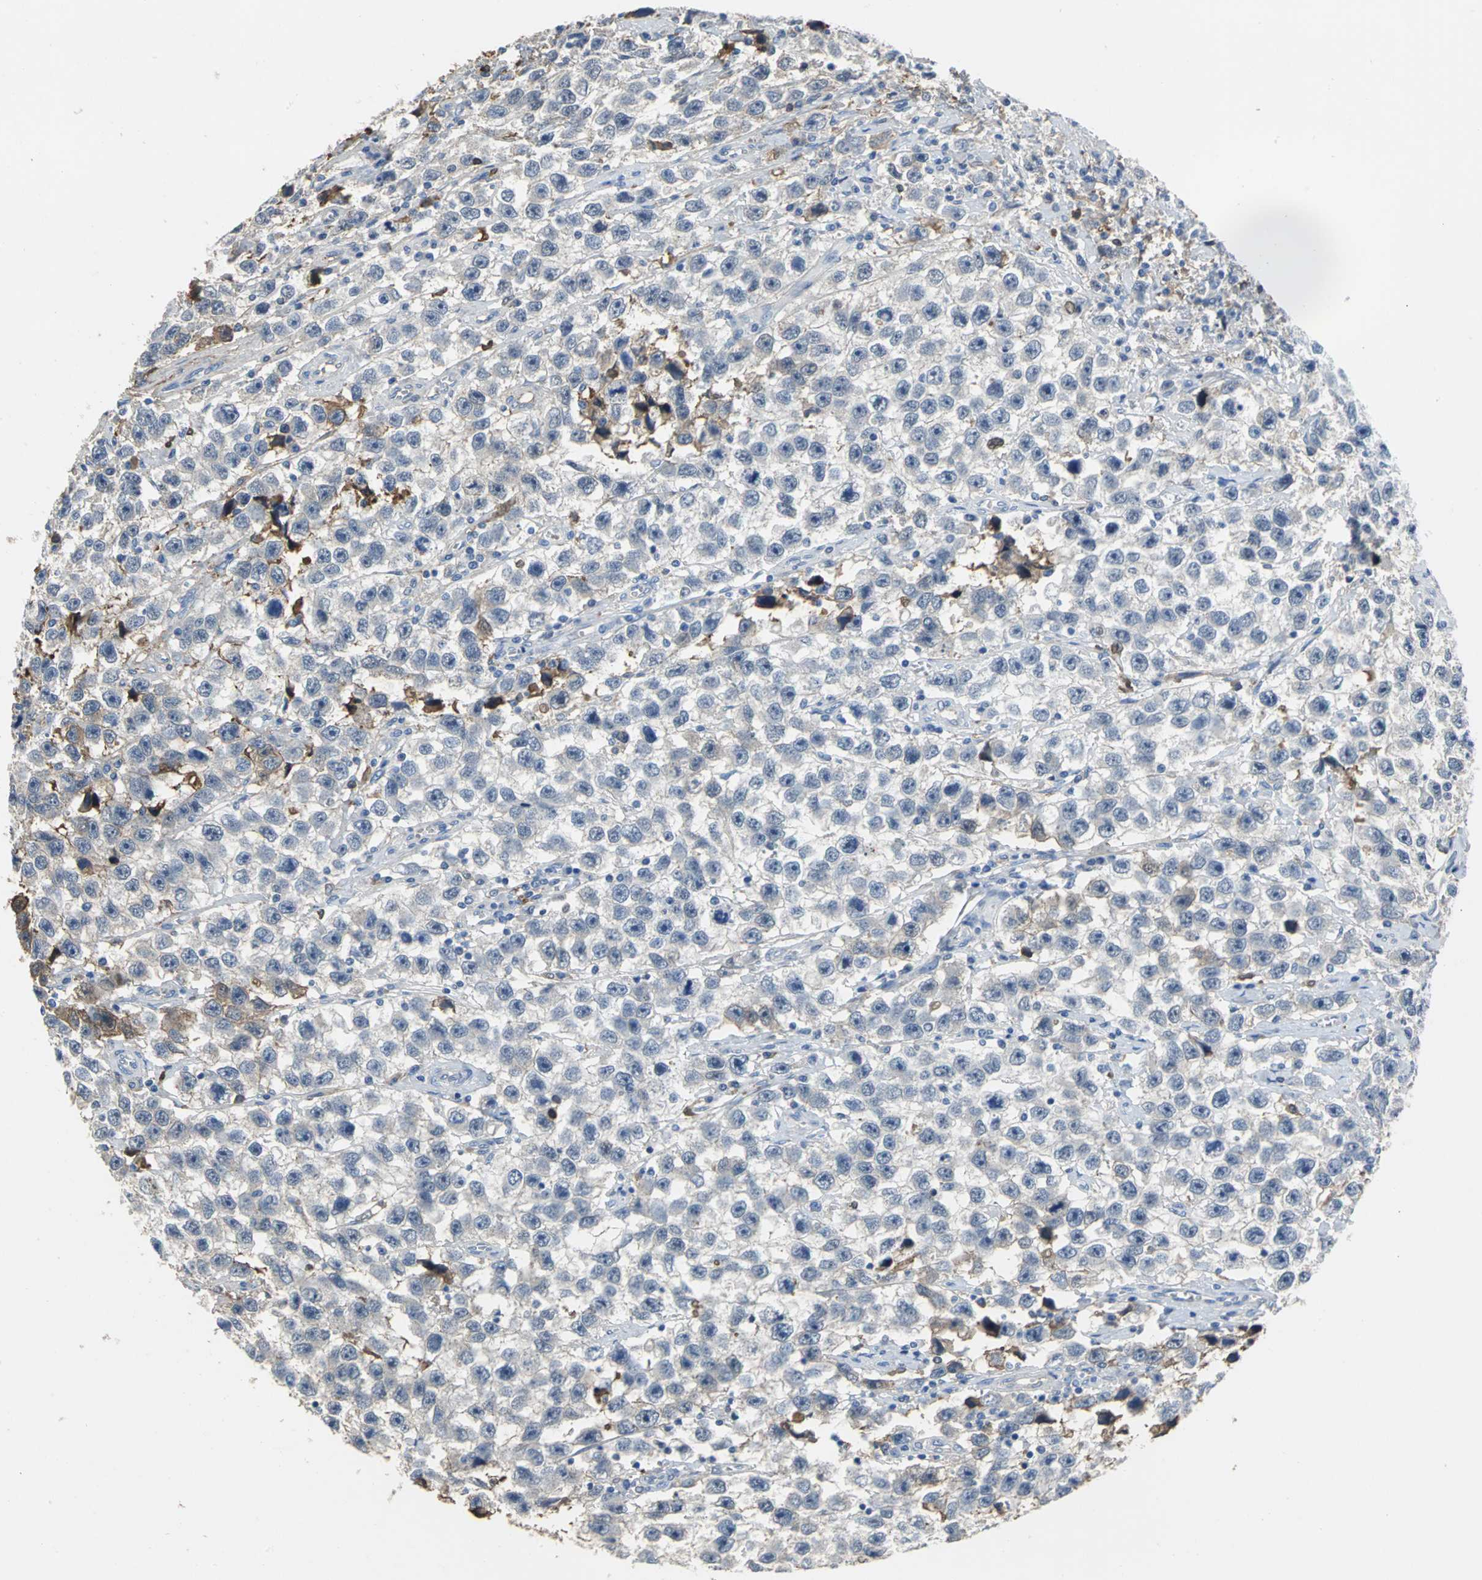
{"staining": {"intensity": "negative", "quantity": "none", "location": "none"}, "tissue": "testis cancer", "cell_type": "Tumor cells", "image_type": "cancer", "snomed": [{"axis": "morphology", "description": "Seminoma, NOS"}, {"axis": "topography", "description": "Testis"}], "caption": "Immunohistochemical staining of testis seminoma reveals no significant expression in tumor cells.", "gene": "GYG2", "patient": {"sex": "male", "age": 33}}